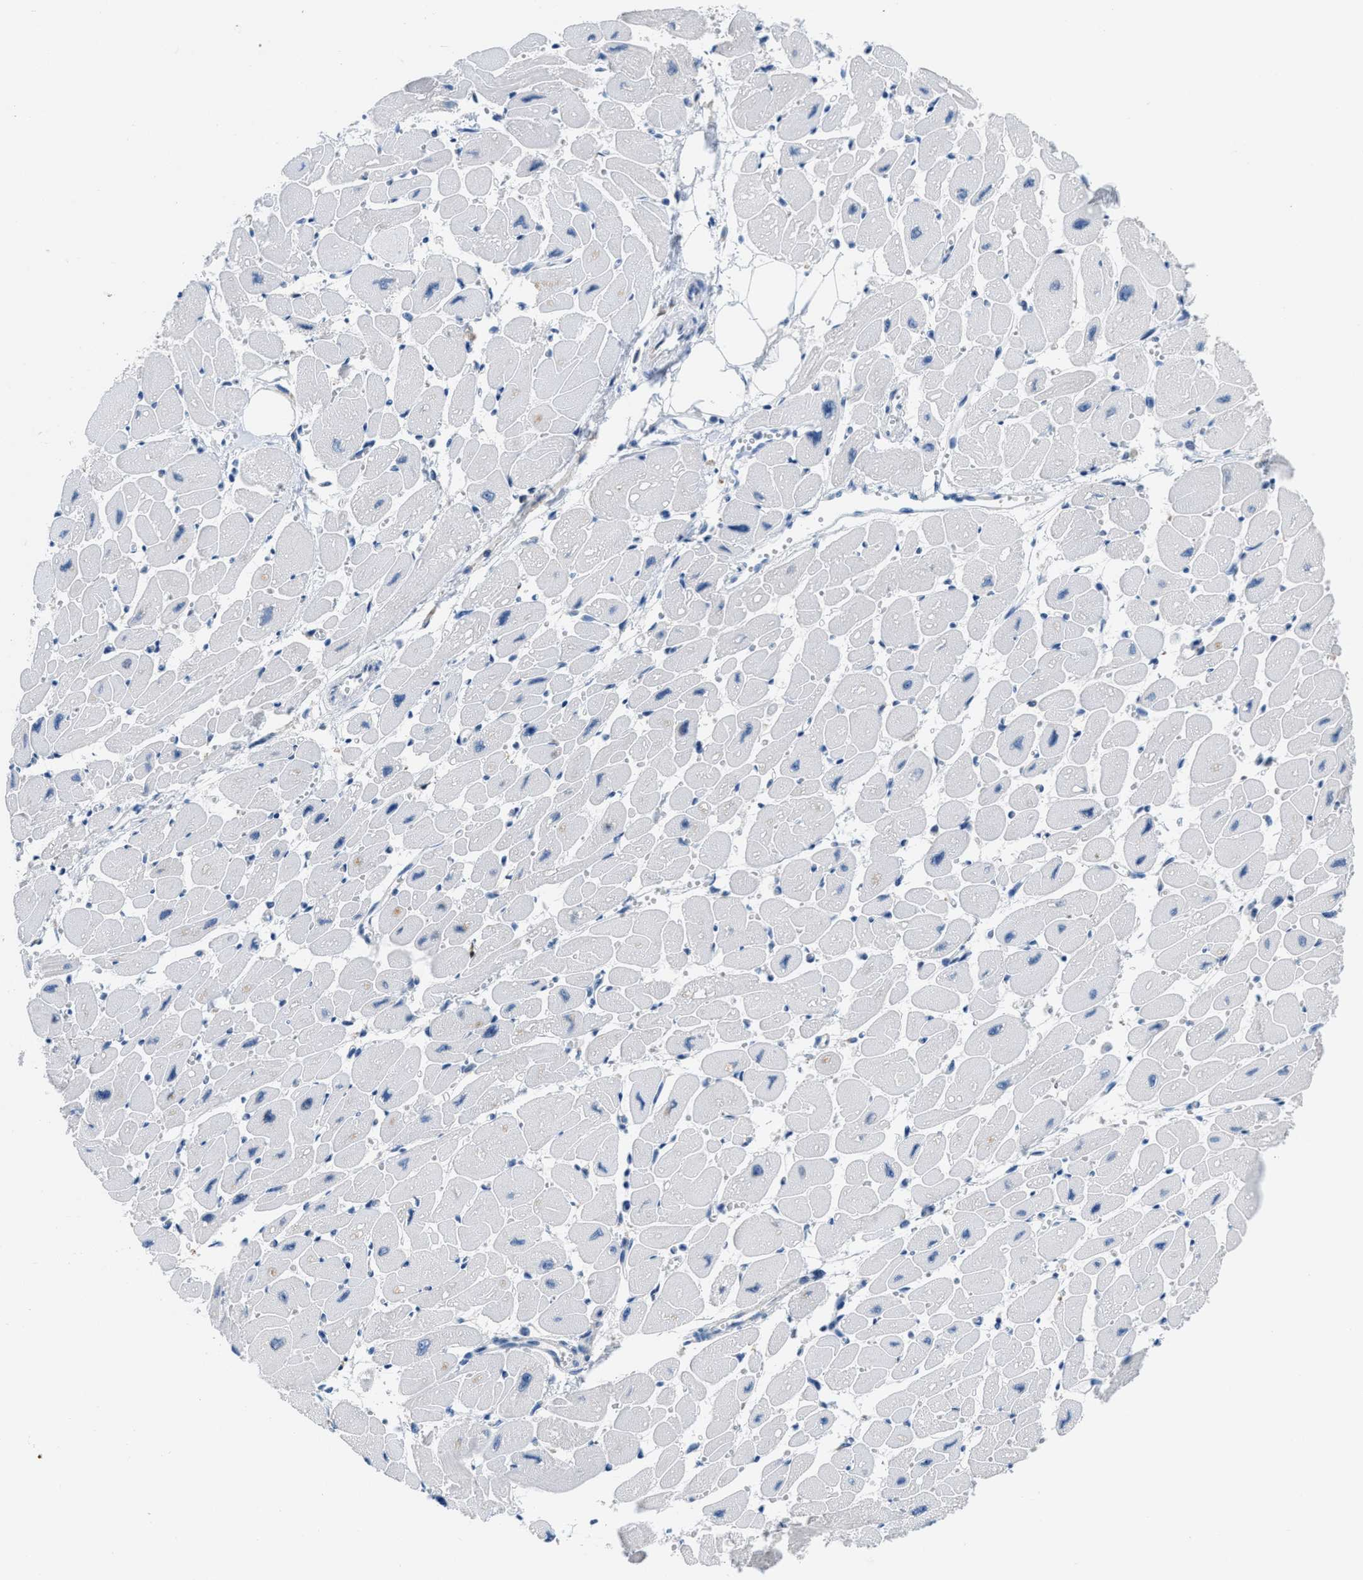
{"staining": {"intensity": "negative", "quantity": "none", "location": "none"}, "tissue": "heart muscle", "cell_type": "Cardiomyocytes", "image_type": "normal", "snomed": [{"axis": "morphology", "description": "Normal tissue, NOS"}, {"axis": "topography", "description": "Heart"}], "caption": "Immunohistochemical staining of normal heart muscle demonstrates no significant expression in cardiomyocytes.", "gene": "BNC2", "patient": {"sex": "female", "age": 54}}